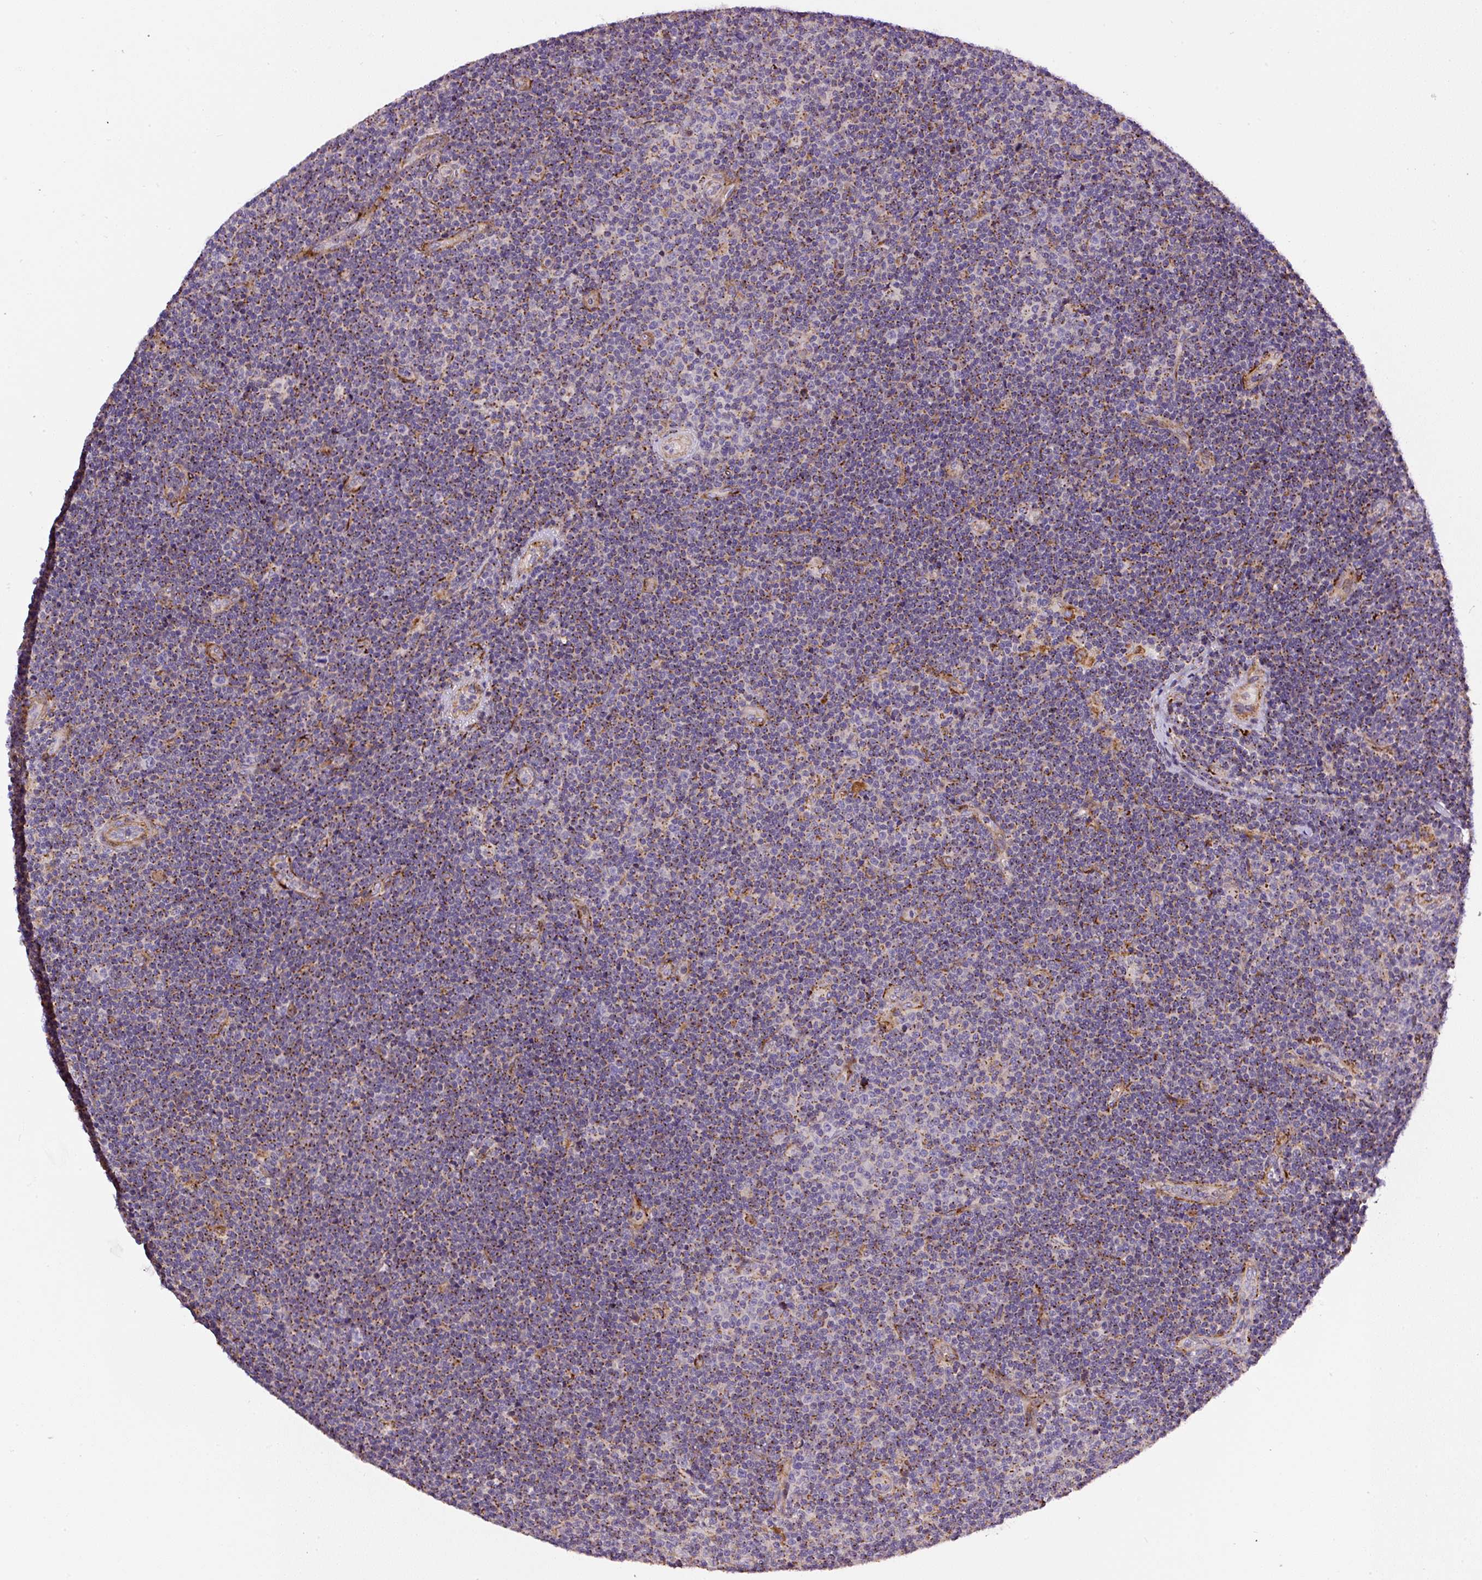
{"staining": {"intensity": "moderate", "quantity": "25%-75%", "location": "cytoplasmic/membranous"}, "tissue": "lymphoma", "cell_type": "Tumor cells", "image_type": "cancer", "snomed": [{"axis": "morphology", "description": "Malignant lymphoma, non-Hodgkin's type, Low grade"}, {"axis": "topography", "description": "Lymph node"}], "caption": "Low-grade malignant lymphoma, non-Hodgkin's type tissue reveals moderate cytoplasmic/membranous expression in about 25%-75% of tumor cells, visualized by immunohistochemistry.", "gene": "RNF170", "patient": {"sex": "male", "age": 48}}